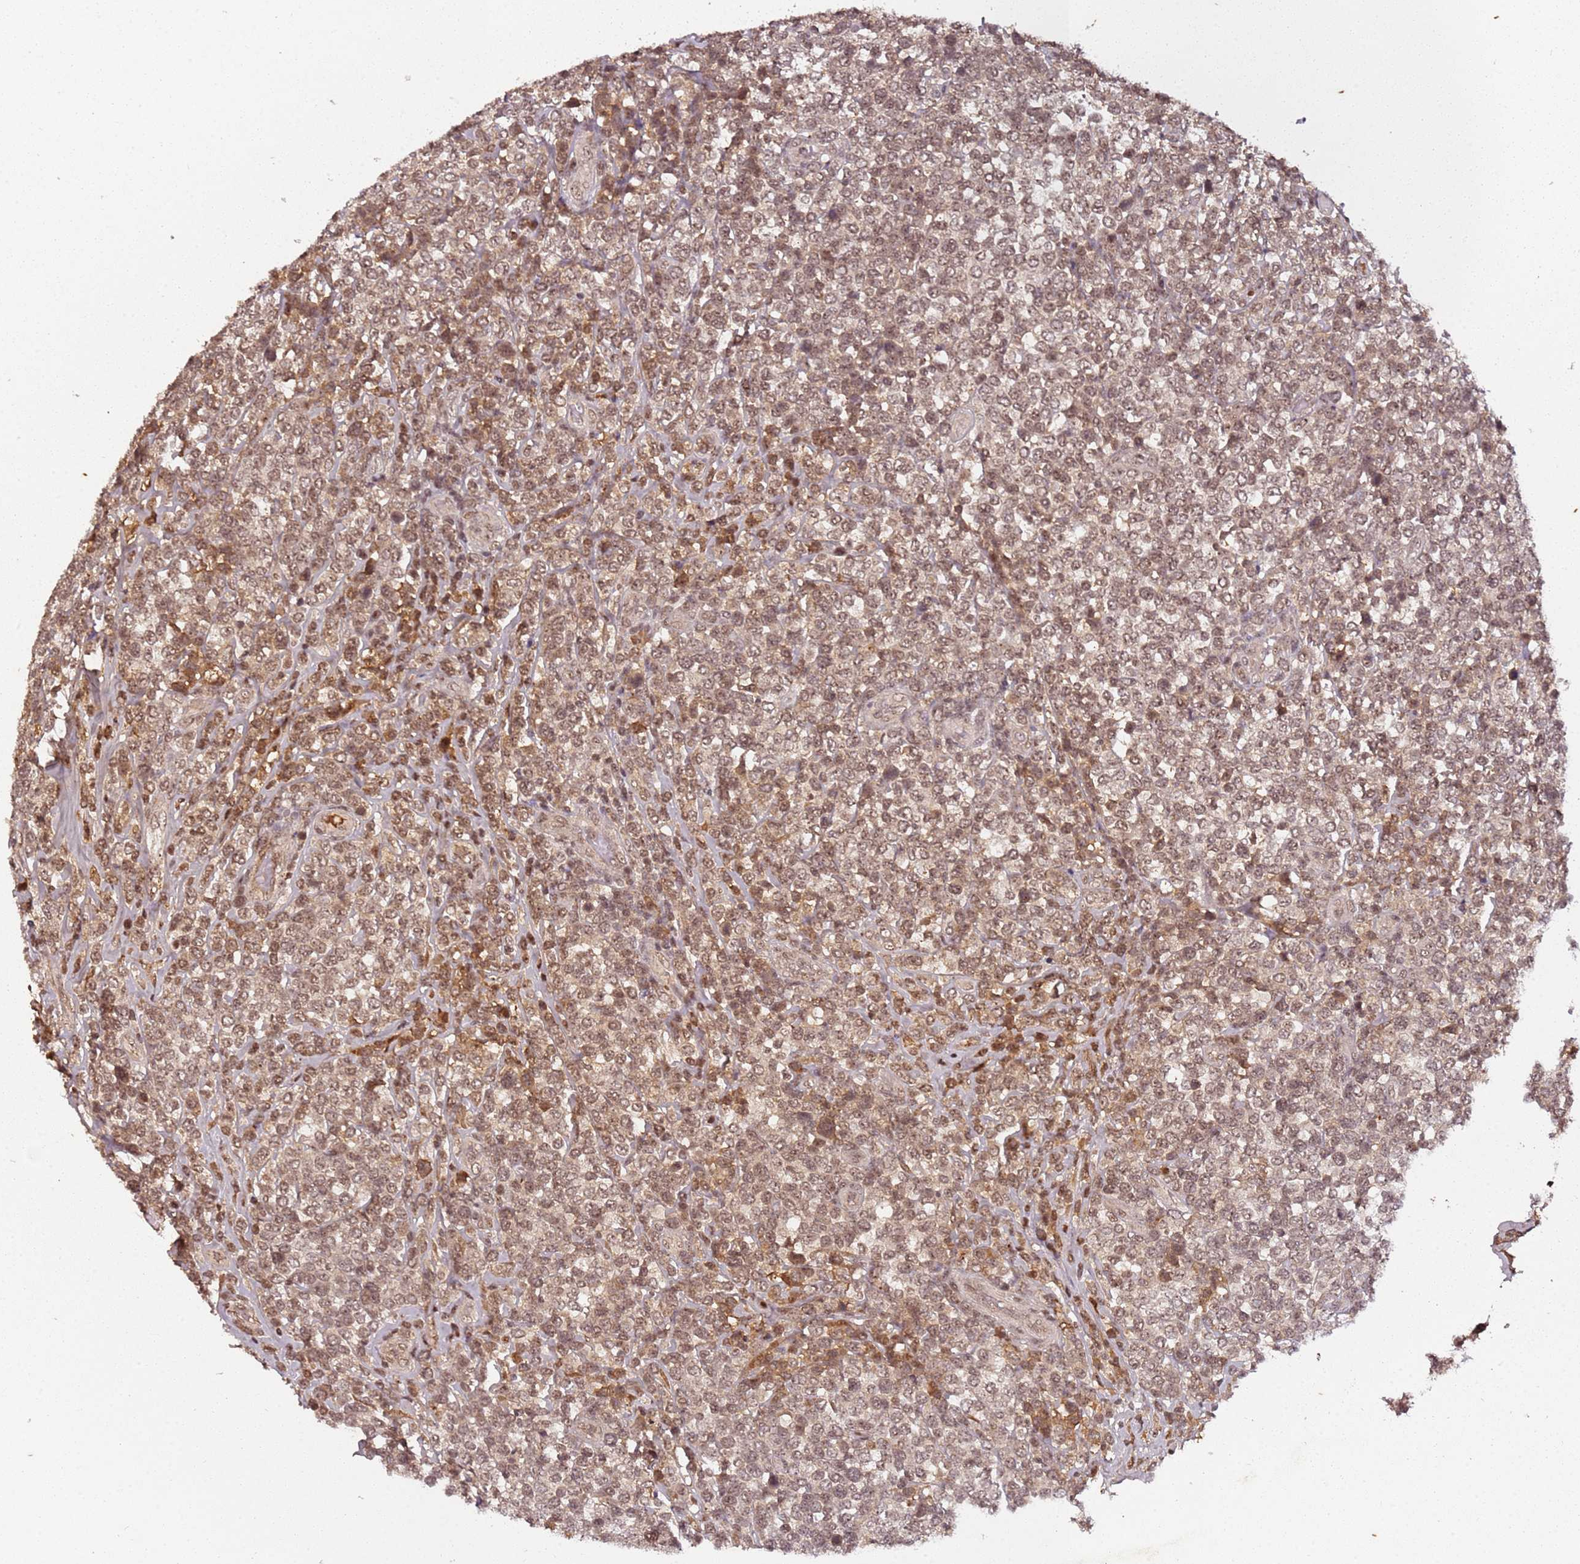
{"staining": {"intensity": "moderate", "quantity": ">75%", "location": "nuclear"}, "tissue": "lymphoma", "cell_type": "Tumor cells", "image_type": "cancer", "snomed": [{"axis": "morphology", "description": "Malignant lymphoma, non-Hodgkin's type, High grade"}, {"axis": "topography", "description": "Soft tissue"}], "caption": "A photomicrograph showing moderate nuclear expression in approximately >75% of tumor cells in lymphoma, as visualized by brown immunohistochemical staining.", "gene": "COL1A2", "patient": {"sex": "female", "age": 56}}